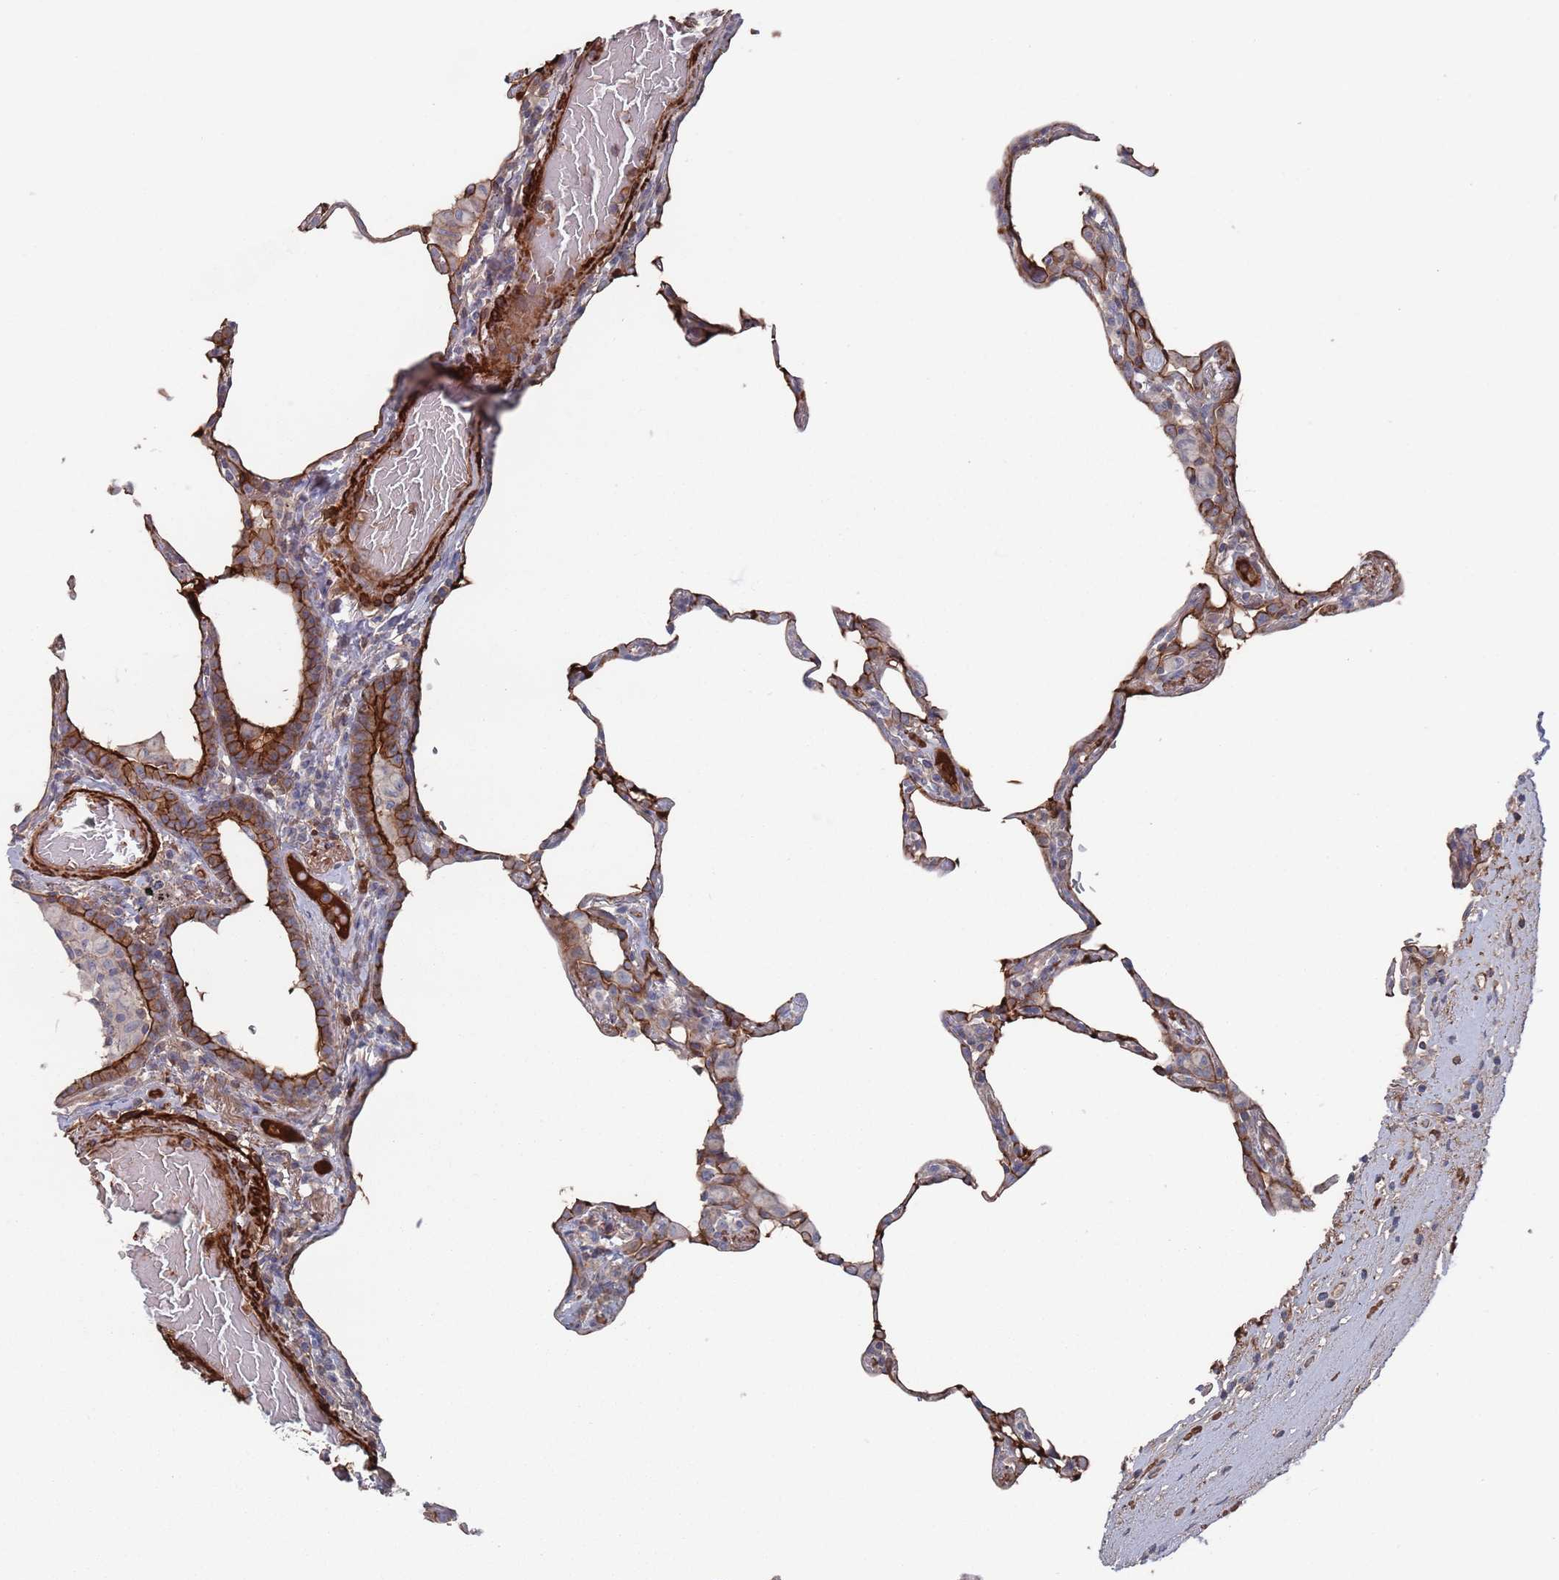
{"staining": {"intensity": "moderate", "quantity": "25%-75%", "location": "cytoplasmic/membranous"}, "tissue": "lung", "cell_type": "Alveolar cells", "image_type": "normal", "snomed": [{"axis": "morphology", "description": "Normal tissue, NOS"}, {"axis": "topography", "description": "Lung"}], "caption": "Lung was stained to show a protein in brown. There is medium levels of moderate cytoplasmic/membranous staining in approximately 25%-75% of alveolar cells. The staining was performed using DAB (3,3'-diaminobenzidine) to visualize the protein expression in brown, while the nuclei were stained in blue with hematoxylin (Magnification: 20x).", "gene": "PLEKHA4", "patient": {"sex": "female", "age": 57}}